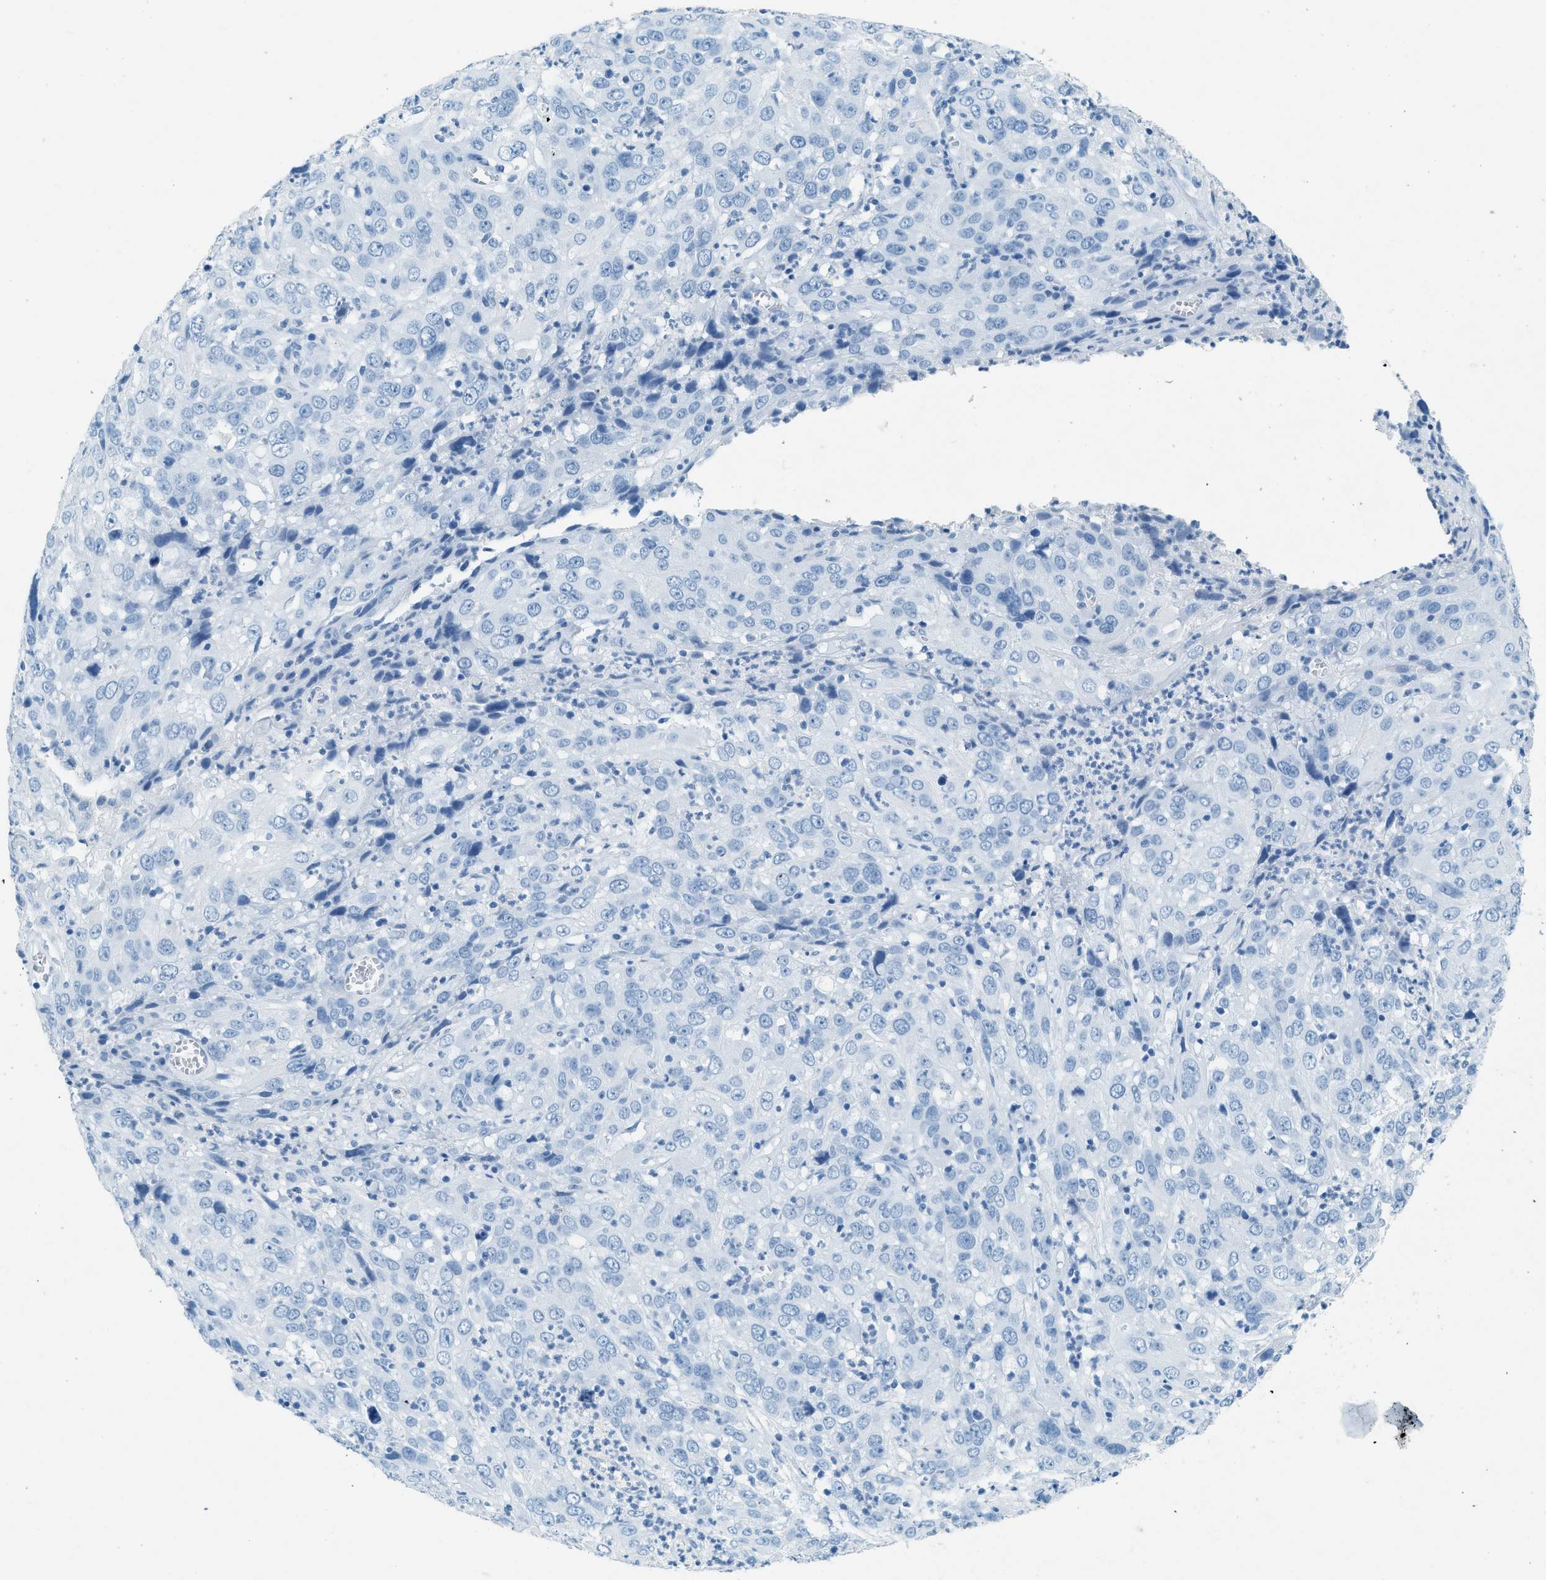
{"staining": {"intensity": "negative", "quantity": "none", "location": "none"}, "tissue": "cervical cancer", "cell_type": "Tumor cells", "image_type": "cancer", "snomed": [{"axis": "morphology", "description": "Squamous cell carcinoma, NOS"}, {"axis": "topography", "description": "Cervix"}], "caption": "An image of human squamous cell carcinoma (cervical) is negative for staining in tumor cells.", "gene": "HHATL", "patient": {"sex": "female", "age": 32}}